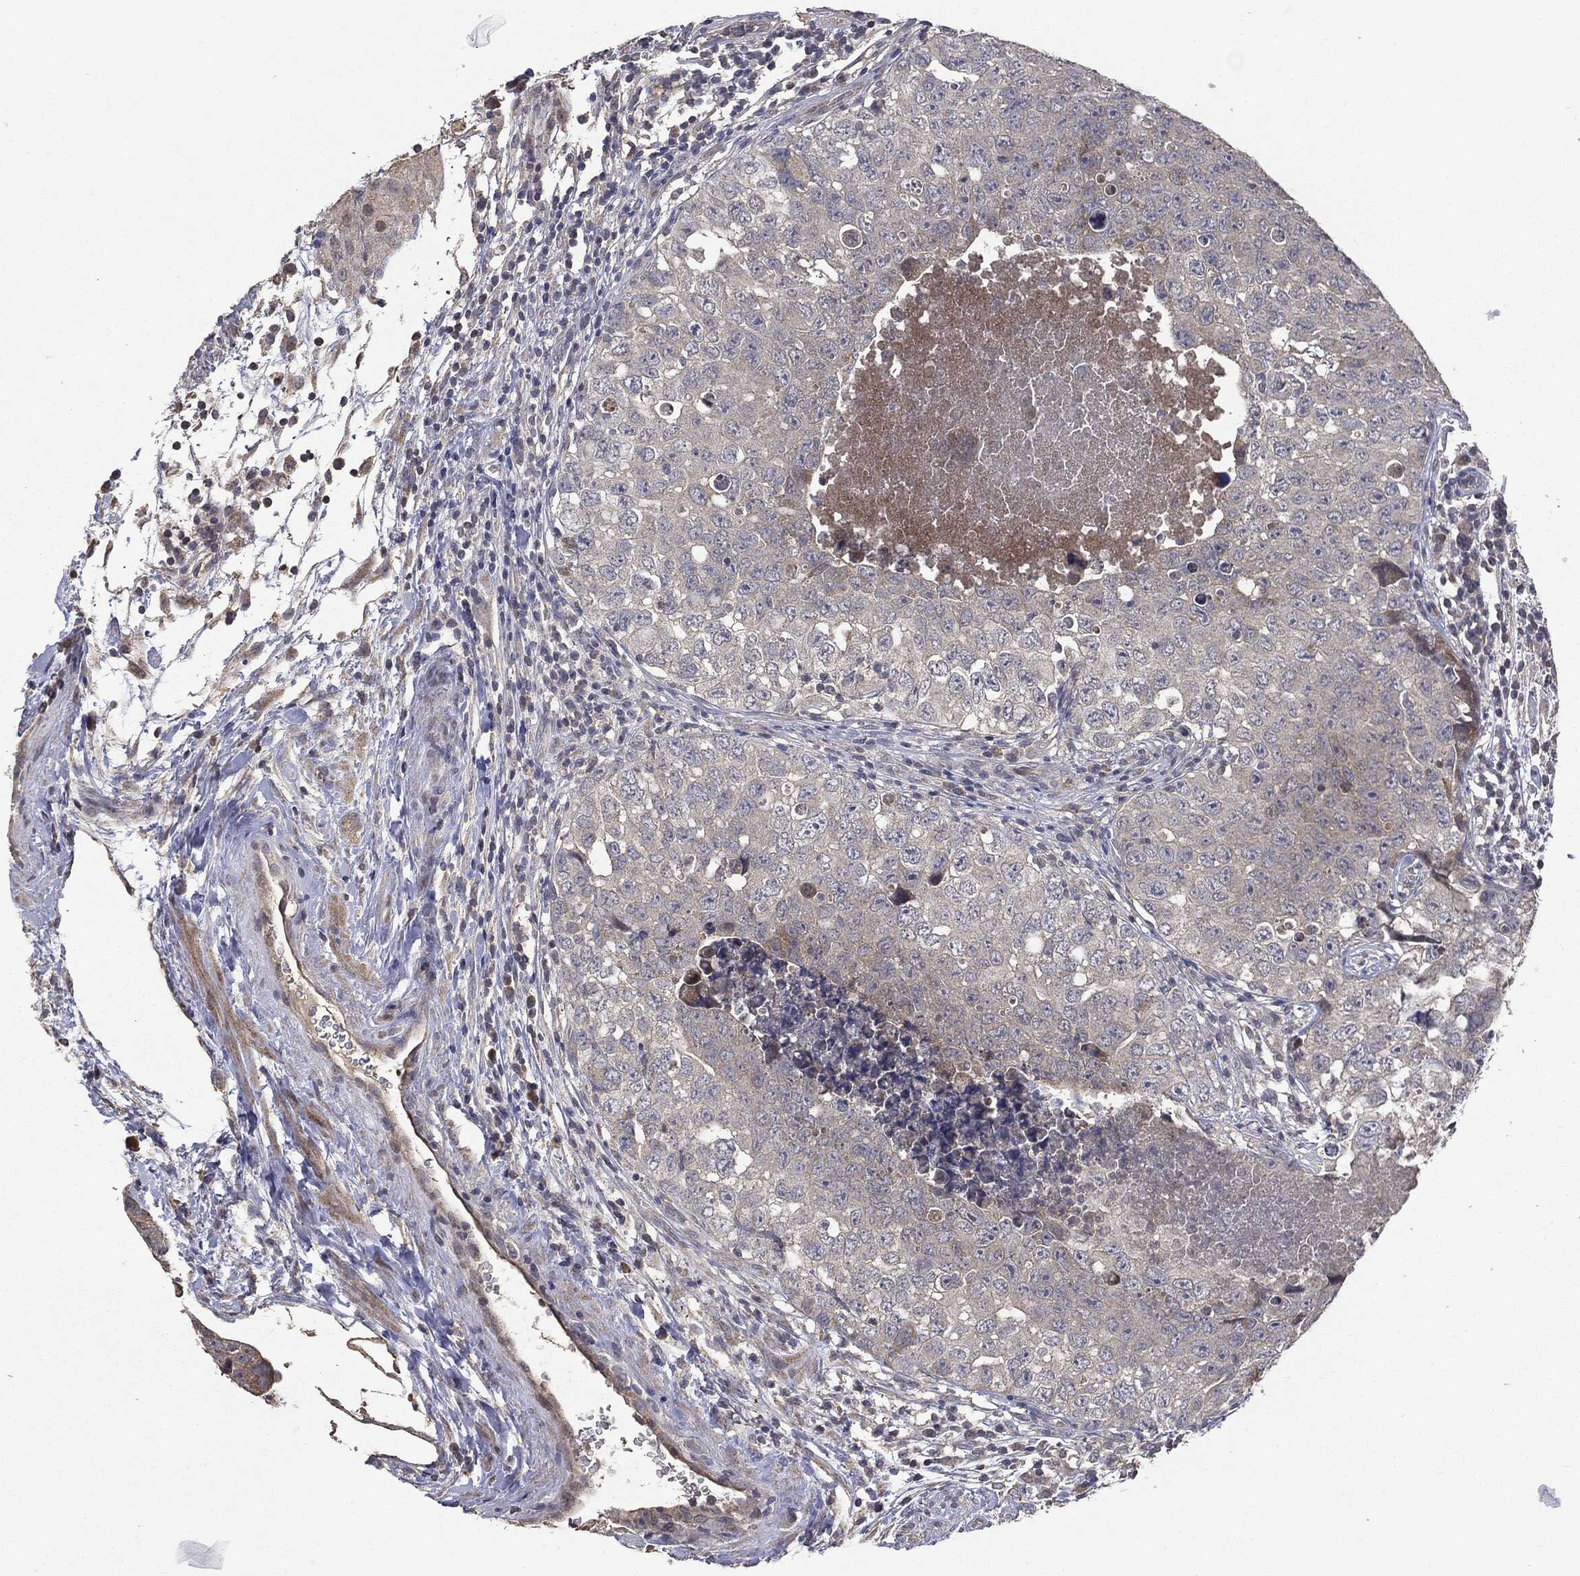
{"staining": {"intensity": "weak", "quantity": "<25%", "location": "cytoplasmic/membranous"}, "tissue": "testis cancer", "cell_type": "Tumor cells", "image_type": "cancer", "snomed": [{"axis": "morphology", "description": "Seminoma, NOS"}, {"axis": "topography", "description": "Testis"}], "caption": "The immunohistochemistry (IHC) micrograph has no significant positivity in tumor cells of seminoma (testis) tissue.", "gene": "MTOR", "patient": {"sex": "male", "age": 34}}